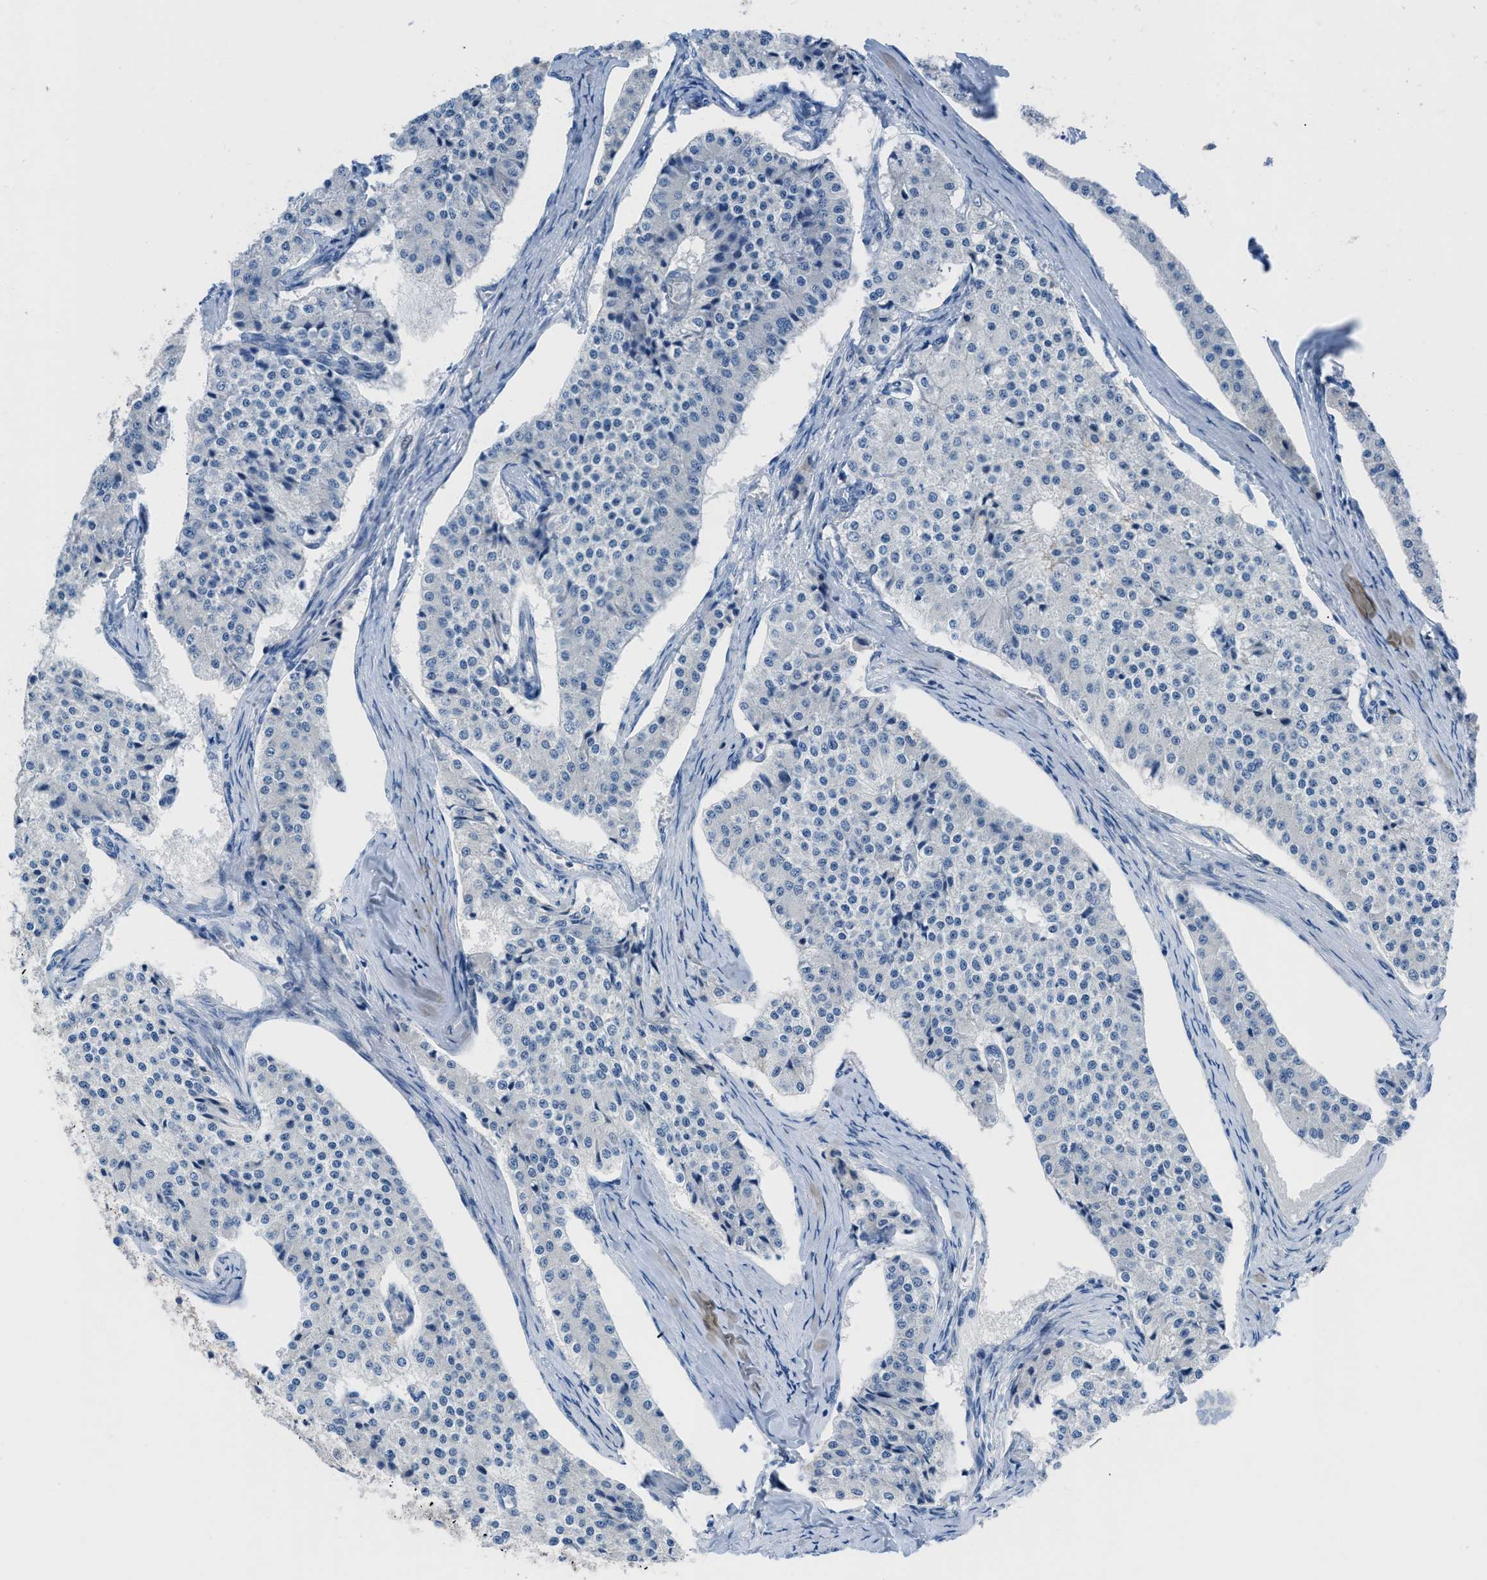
{"staining": {"intensity": "negative", "quantity": "none", "location": "none"}, "tissue": "carcinoid", "cell_type": "Tumor cells", "image_type": "cancer", "snomed": [{"axis": "morphology", "description": "Carcinoid, malignant, NOS"}, {"axis": "topography", "description": "Colon"}], "caption": "Immunohistochemistry of human carcinoid shows no positivity in tumor cells.", "gene": "HPX", "patient": {"sex": "female", "age": 52}}